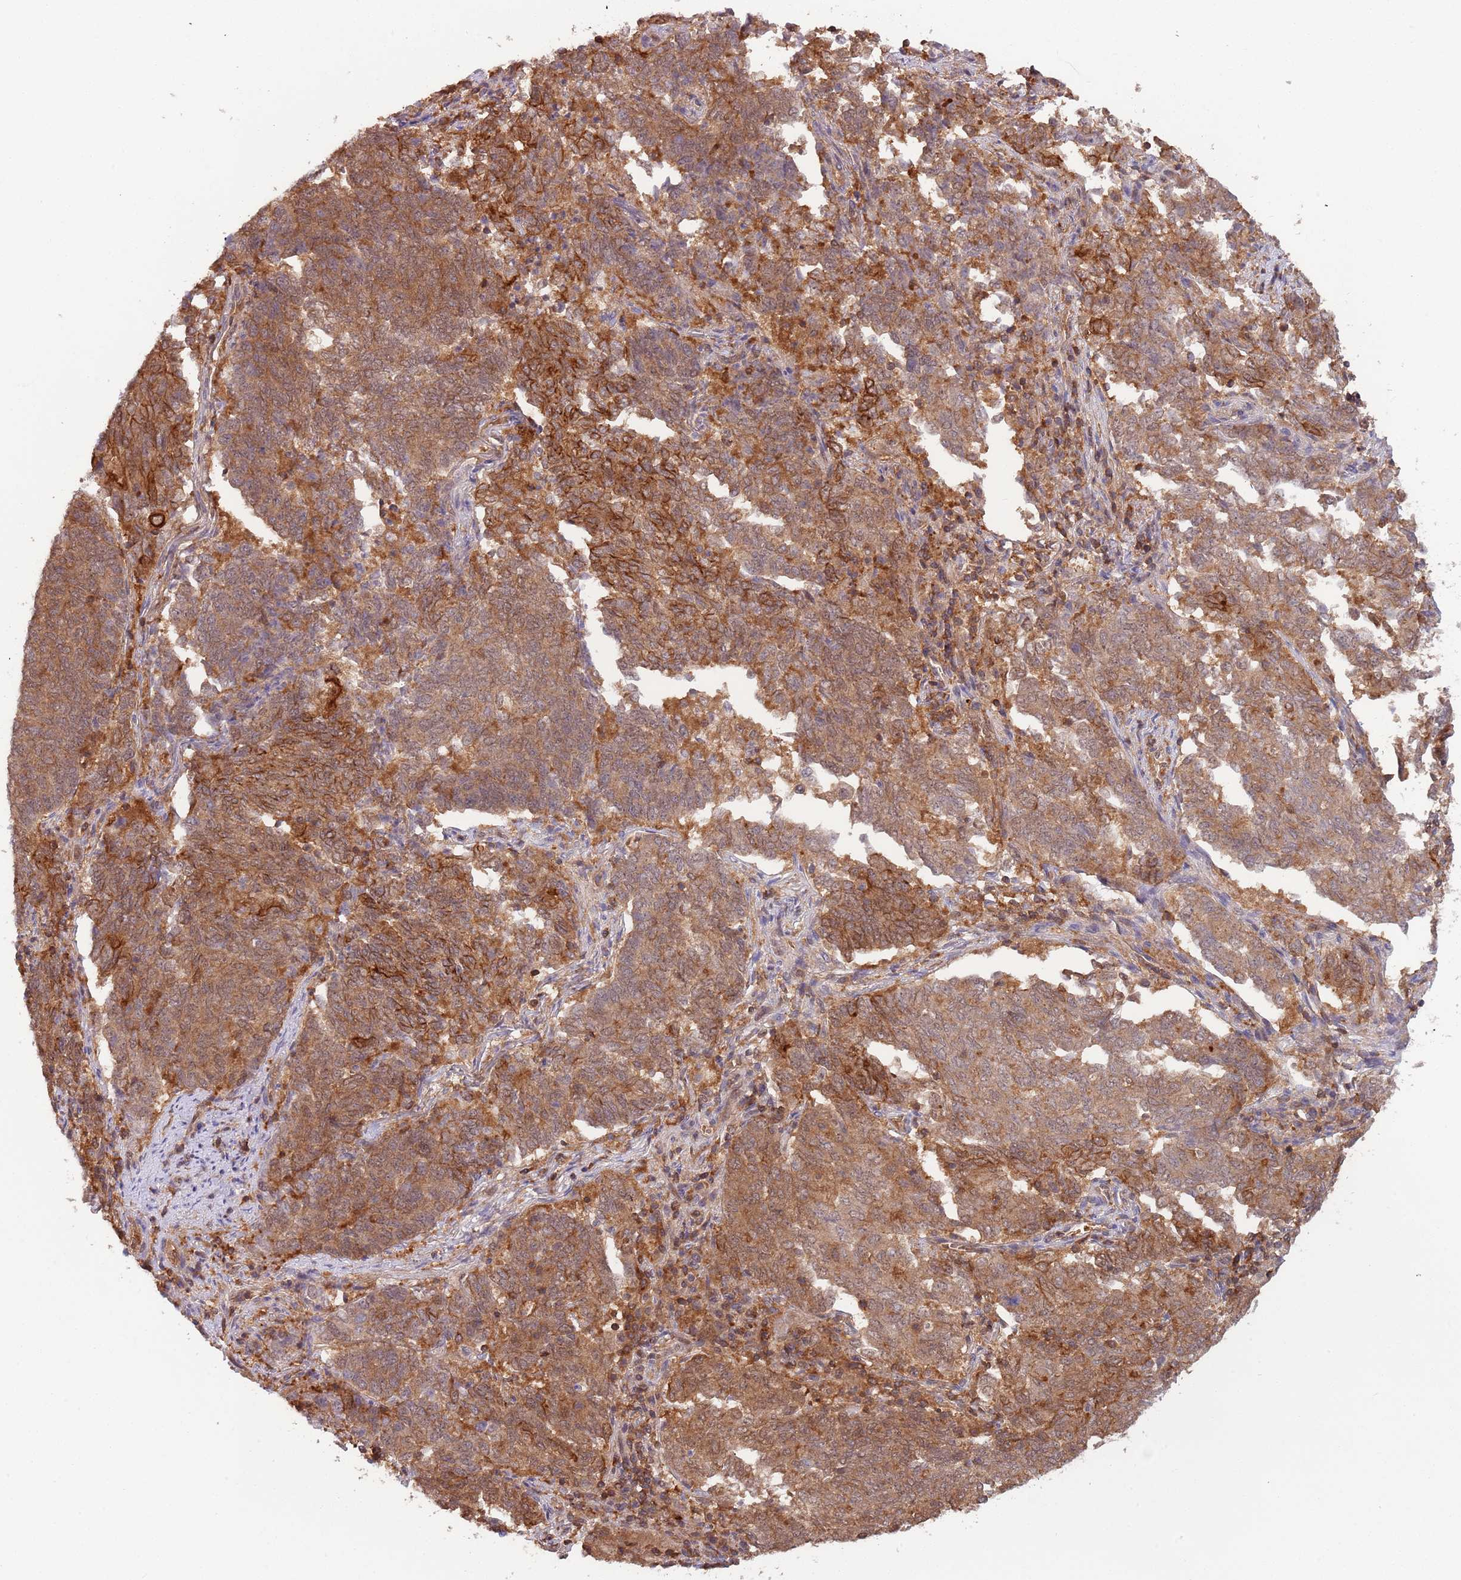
{"staining": {"intensity": "moderate", "quantity": ">75%", "location": "cytoplasmic/membranous"}, "tissue": "endometrial cancer", "cell_type": "Tumor cells", "image_type": "cancer", "snomed": [{"axis": "morphology", "description": "Adenocarcinoma, NOS"}, {"axis": "topography", "description": "Endometrium"}], "caption": "Immunohistochemistry (IHC) of endometrial adenocarcinoma exhibits medium levels of moderate cytoplasmic/membranous staining in approximately >75% of tumor cells. Immunohistochemistry (IHC) stains the protein of interest in brown and the nuclei are stained blue.", "gene": "GSDMD", "patient": {"sex": "female", "age": 80}}